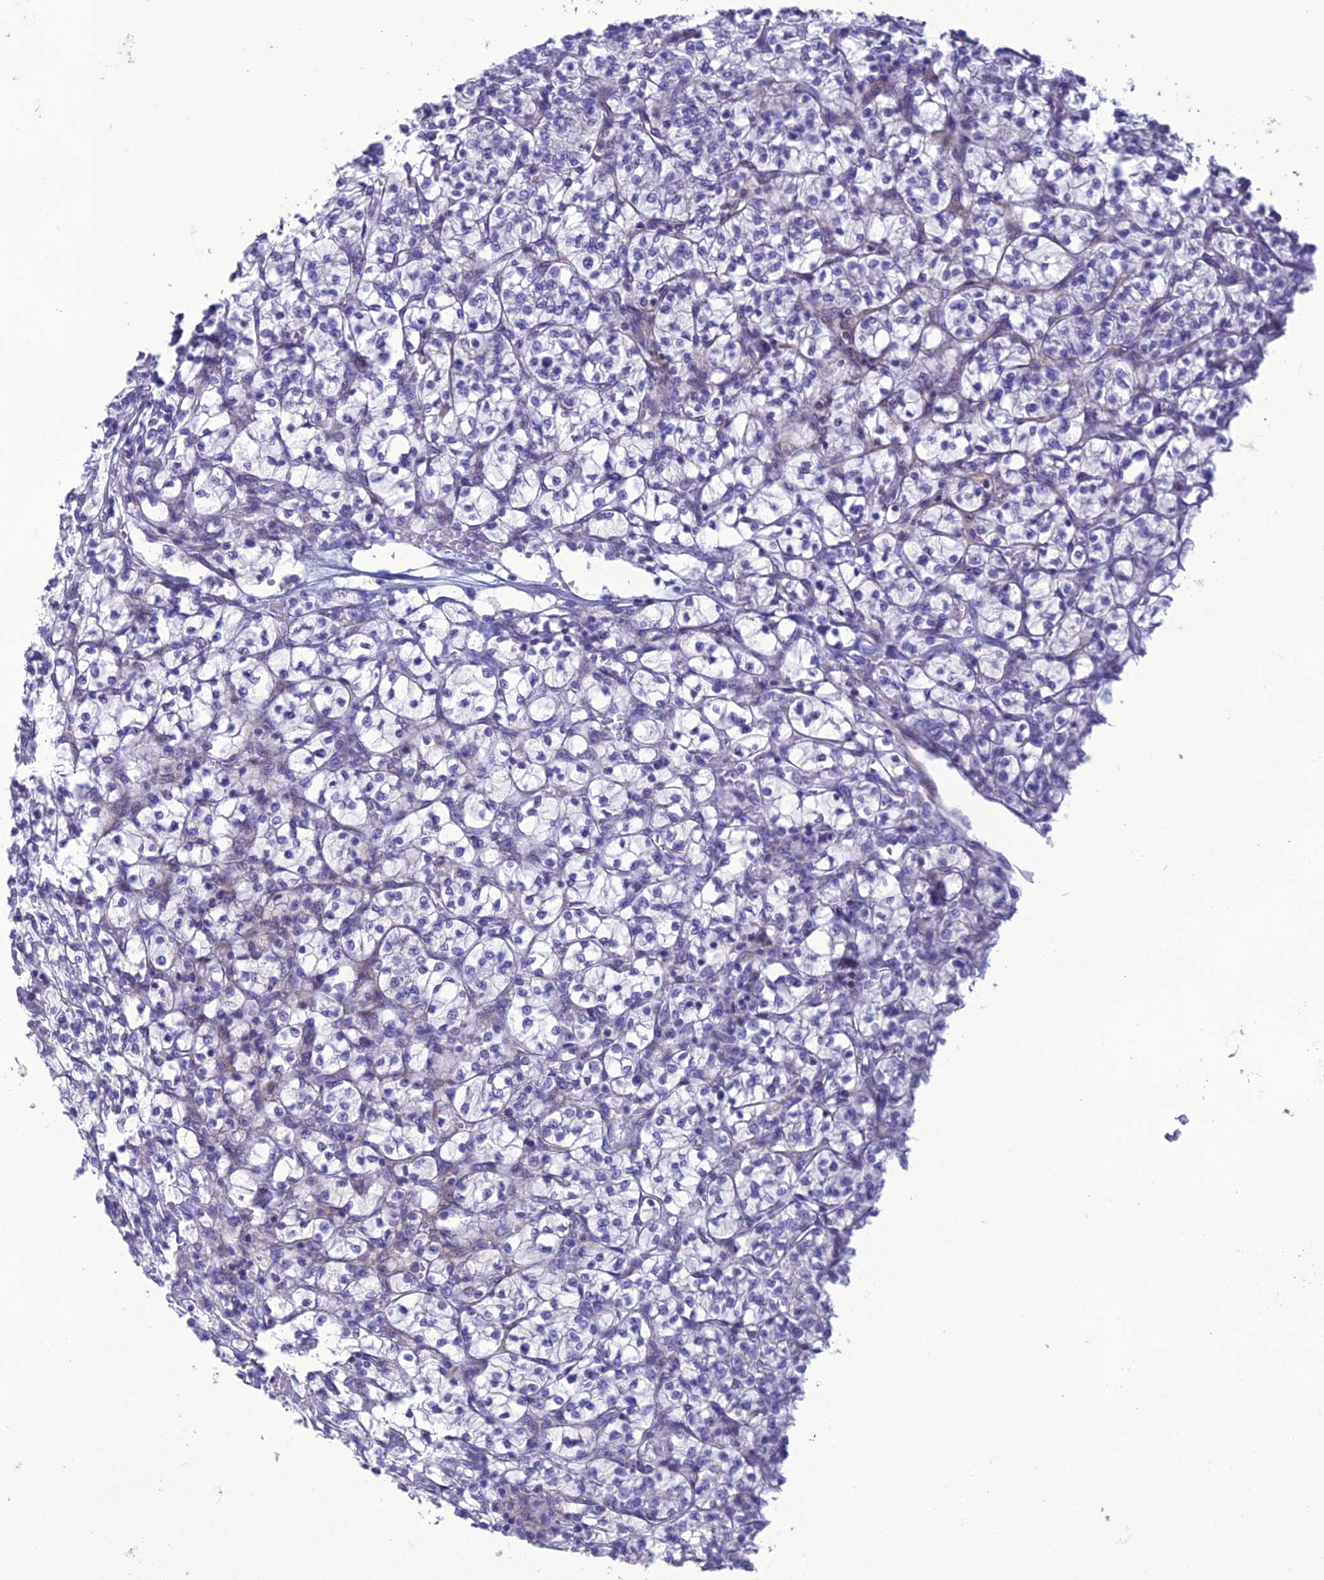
{"staining": {"intensity": "negative", "quantity": "none", "location": "none"}, "tissue": "renal cancer", "cell_type": "Tumor cells", "image_type": "cancer", "snomed": [{"axis": "morphology", "description": "Adenocarcinoma, NOS"}, {"axis": "topography", "description": "Kidney"}], "caption": "Immunohistochemistry (IHC) photomicrograph of adenocarcinoma (renal) stained for a protein (brown), which displays no positivity in tumor cells. The staining was performed using DAB (3,3'-diaminobenzidine) to visualize the protein expression in brown, while the nuclei were stained in blue with hematoxylin (Magnification: 20x).", "gene": "OR56B1", "patient": {"sex": "female", "age": 64}}